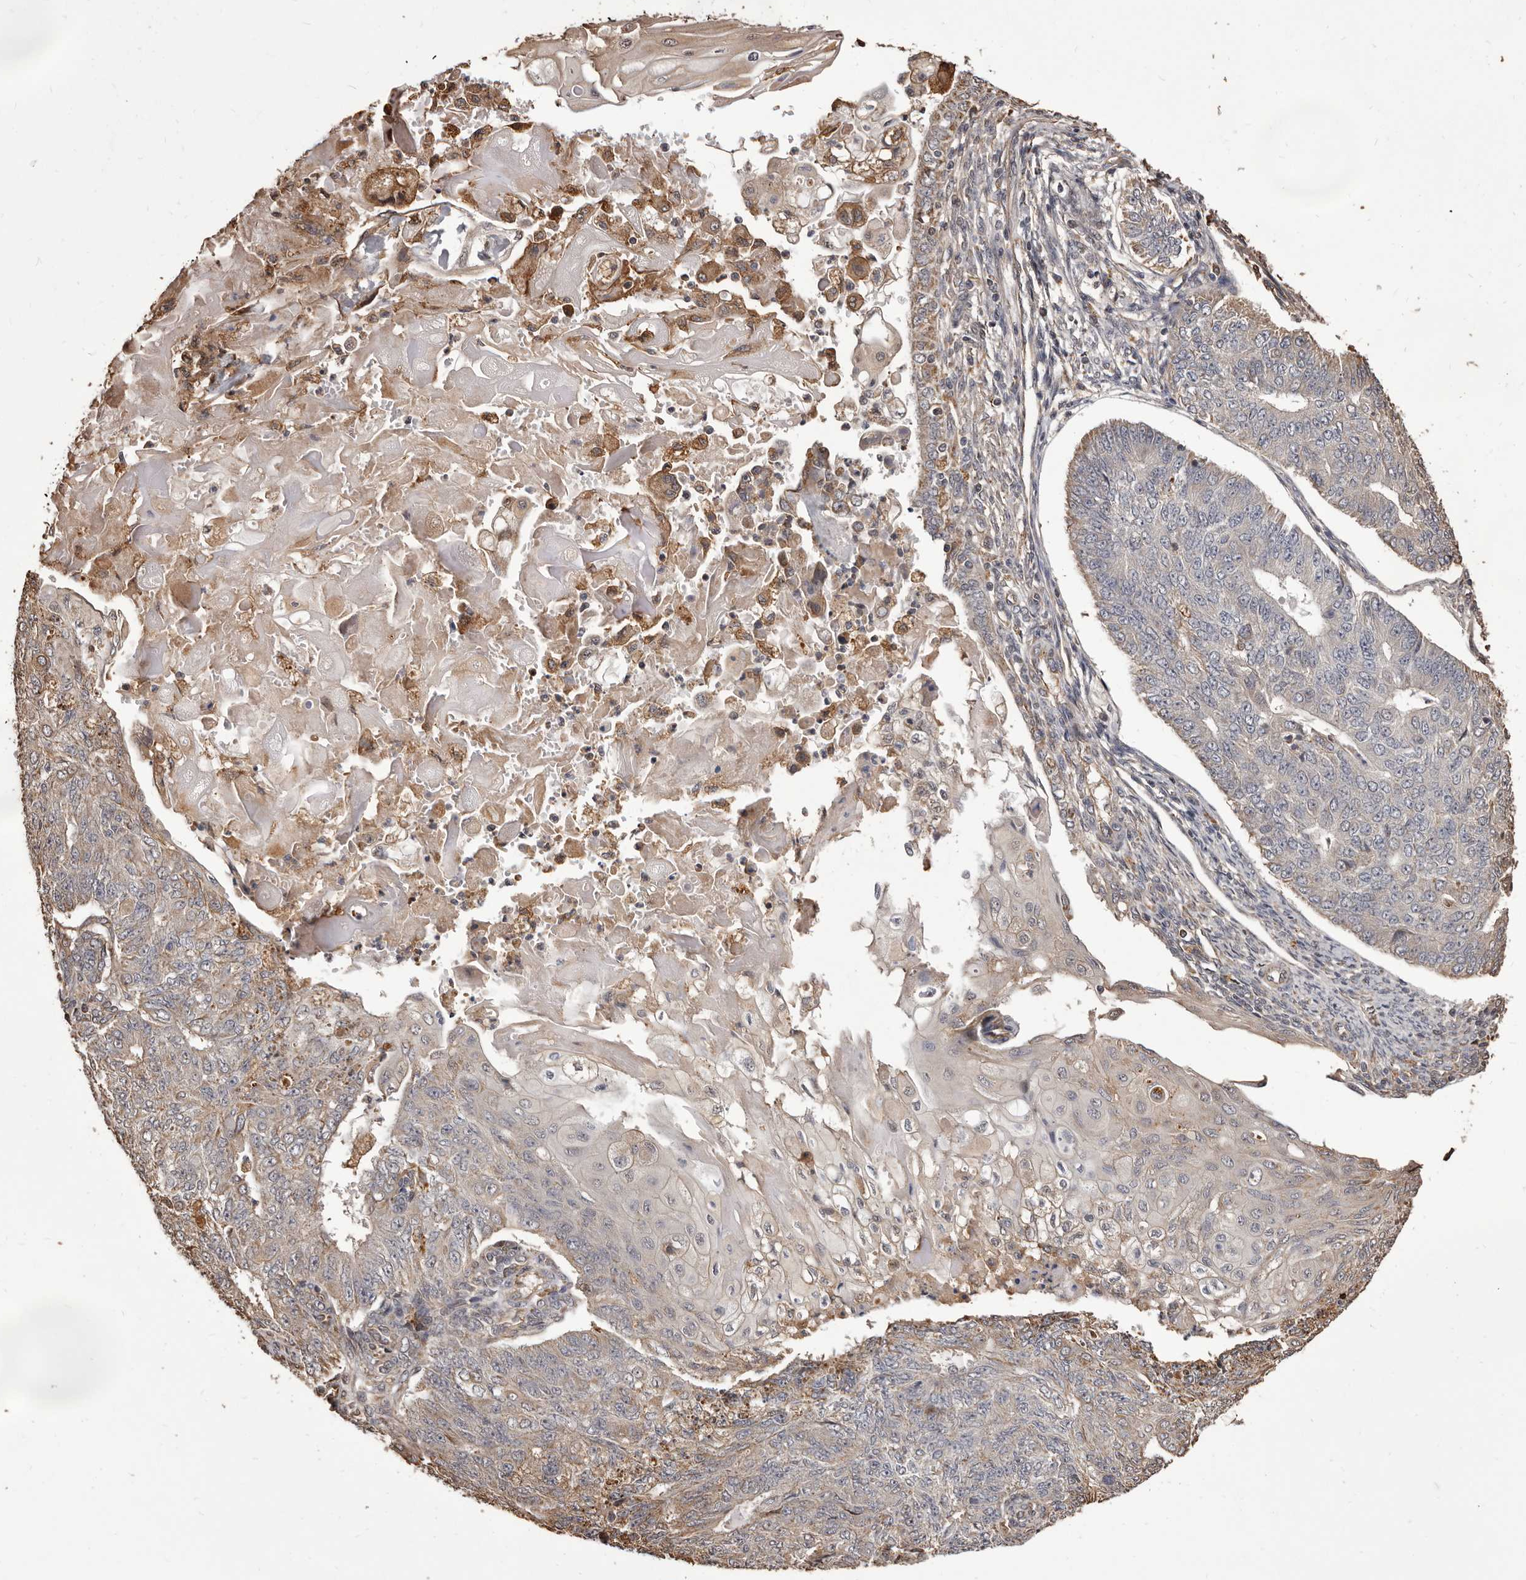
{"staining": {"intensity": "weak", "quantity": "<25%", "location": "cytoplasmic/membranous"}, "tissue": "endometrial cancer", "cell_type": "Tumor cells", "image_type": "cancer", "snomed": [{"axis": "morphology", "description": "Adenocarcinoma, NOS"}, {"axis": "topography", "description": "Endometrium"}], "caption": "Endometrial adenocarcinoma stained for a protein using IHC reveals no expression tumor cells.", "gene": "ALPK1", "patient": {"sex": "female", "age": 32}}